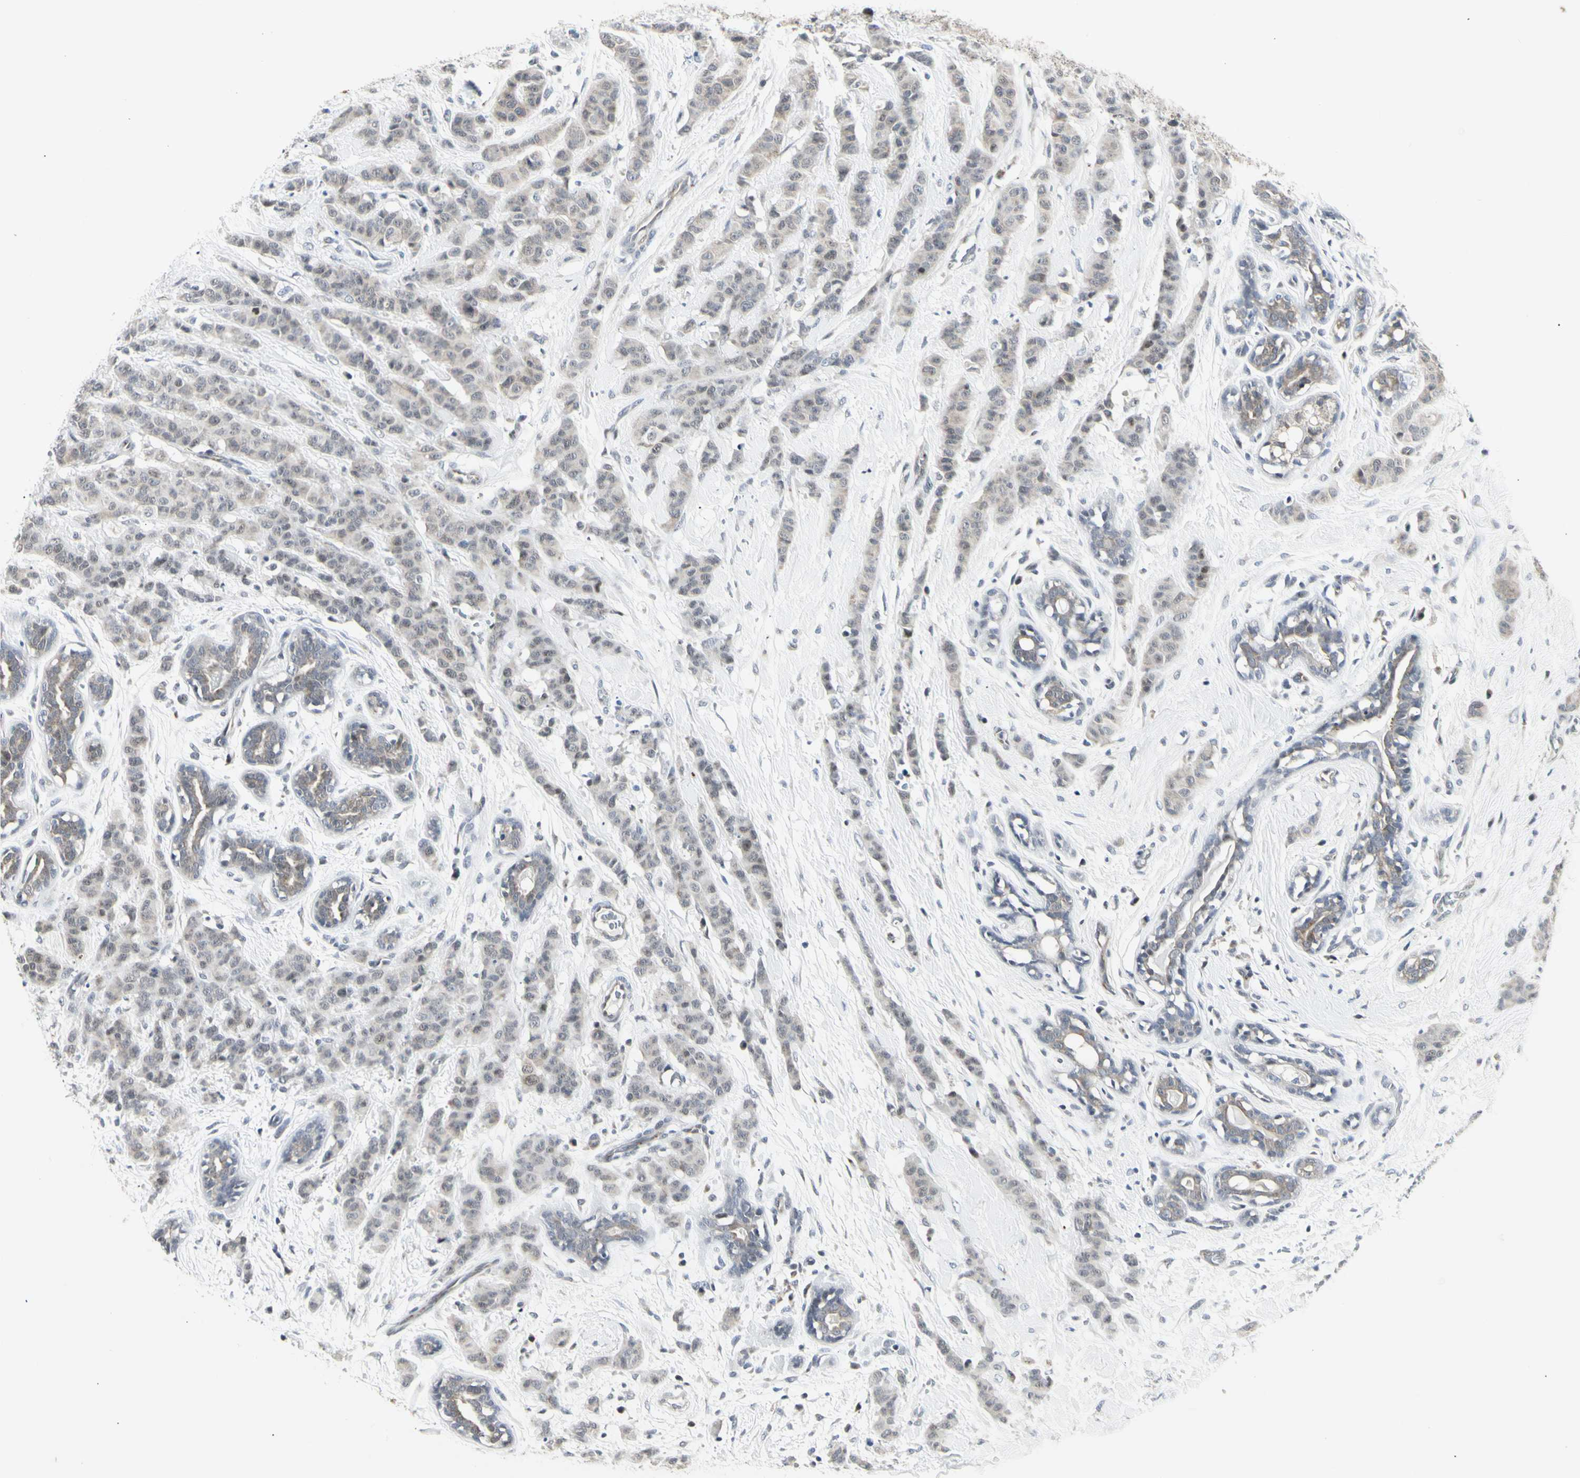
{"staining": {"intensity": "negative", "quantity": "none", "location": "none"}, "tissue": "breast cancer", "cell_type": "Tumor cells", "image_type": "cancer", "snomed": [{"axis": "morphology", "description": "Normal tissue, NOS"}, {"axis": "morphology", "description": "Duct carcinoma"}, {"axis": "topography", "description": "Breast"}], "caption": "High power microscopy image of an immunohistochemistry histopathology image of breast cancer (invasive ductal carcinoma), revealing no significant expression in tumor cells.", "gene": "DHRS7B", "patient": {"sex": "female", "age": 40}}